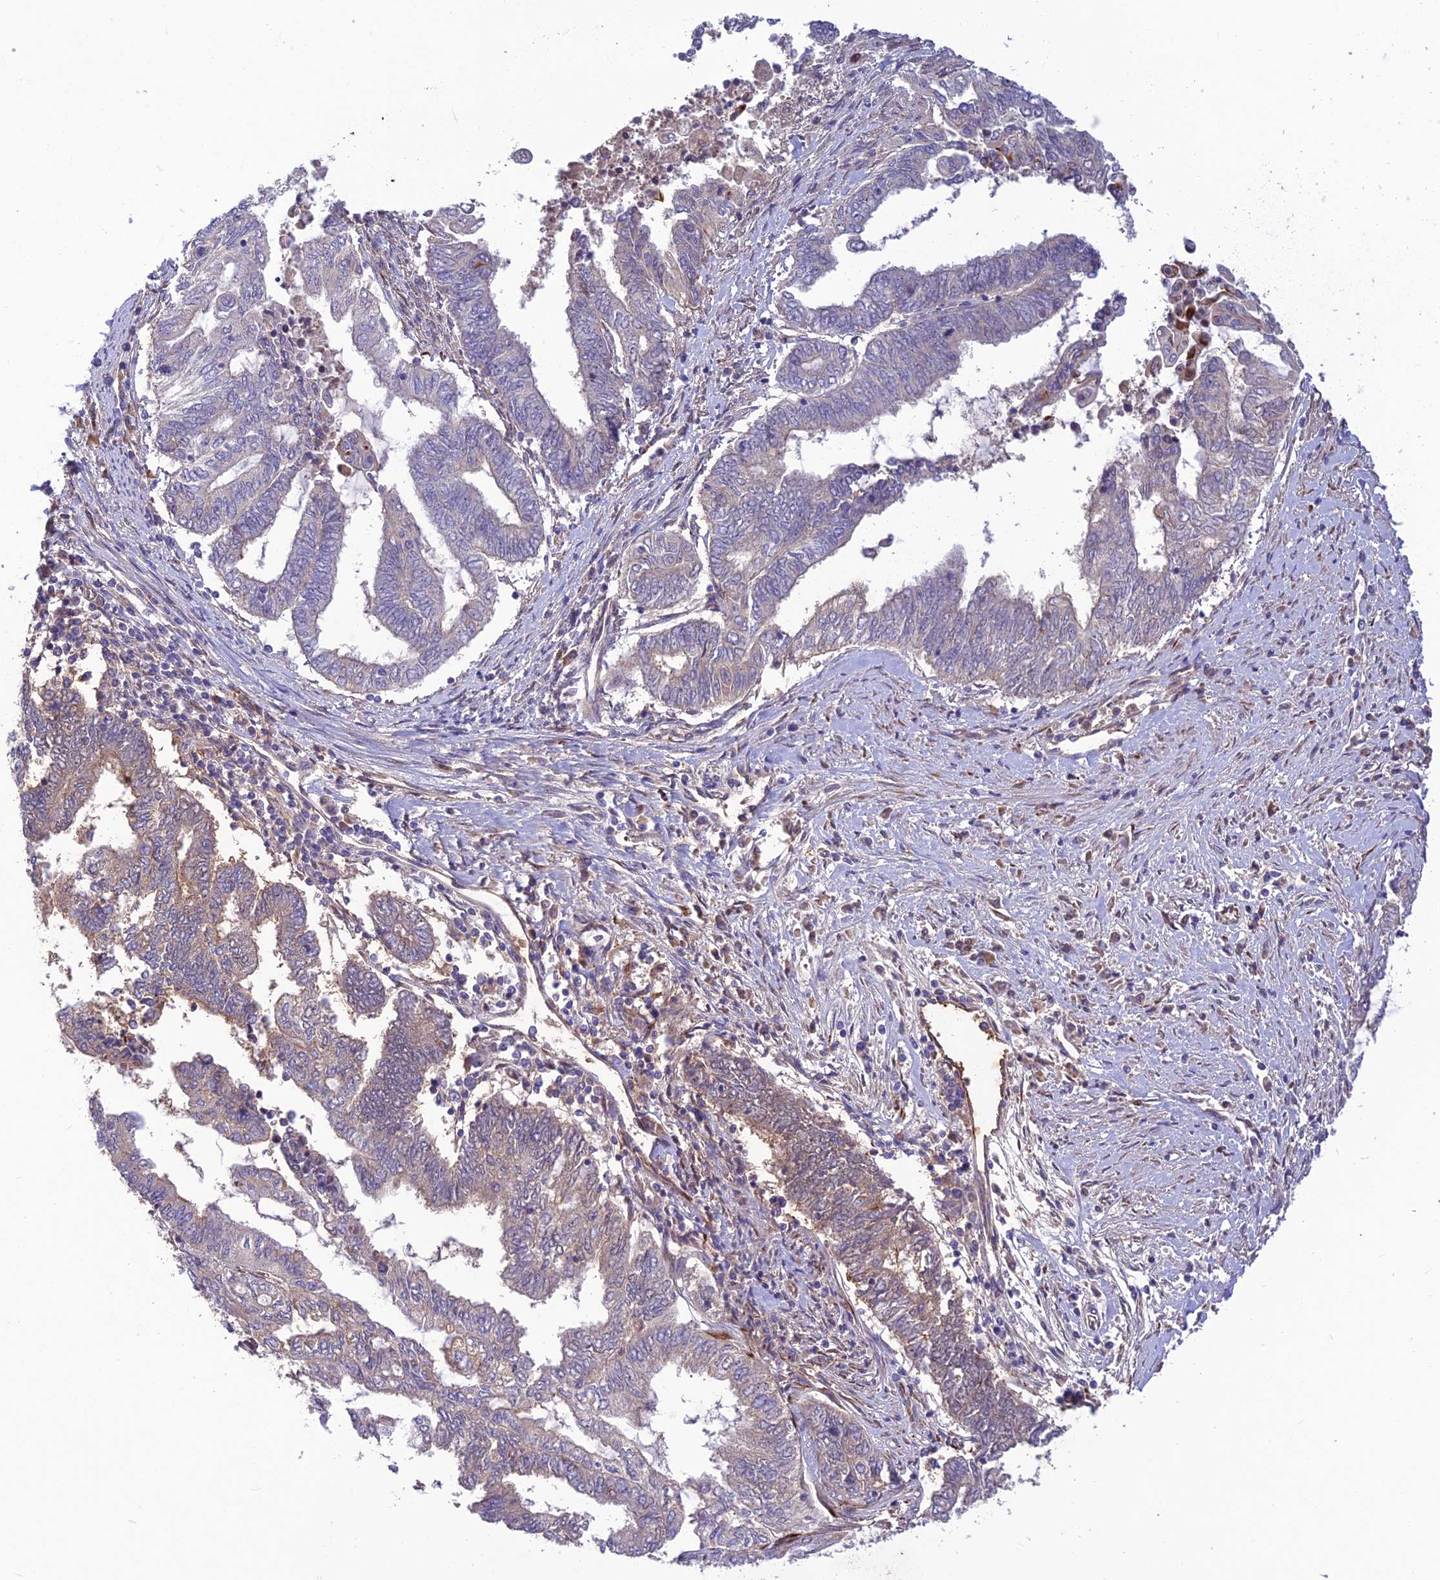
{"staining": {"intensity": "weak", "quantity": "<25%", "location": "cytoplasmic/membranous"}, "tissue": "endometrial cancer", "cell_type": "Tumor cells", "image_type": "cancer", "snomed": [{"axis": "morphology", "description": "Adenocarcinoma, NOS"}, {"axis": "topography", "description": "Uterus"}, {"axis": "topography", "description": "Endometrium"}], "caption": "Immunohistochemical staining of endometrial cancer demonstrates no significant expression in tumor cells.", "gene": "ST8SIA5", "patient": {"sex": "female", "age": 70}}